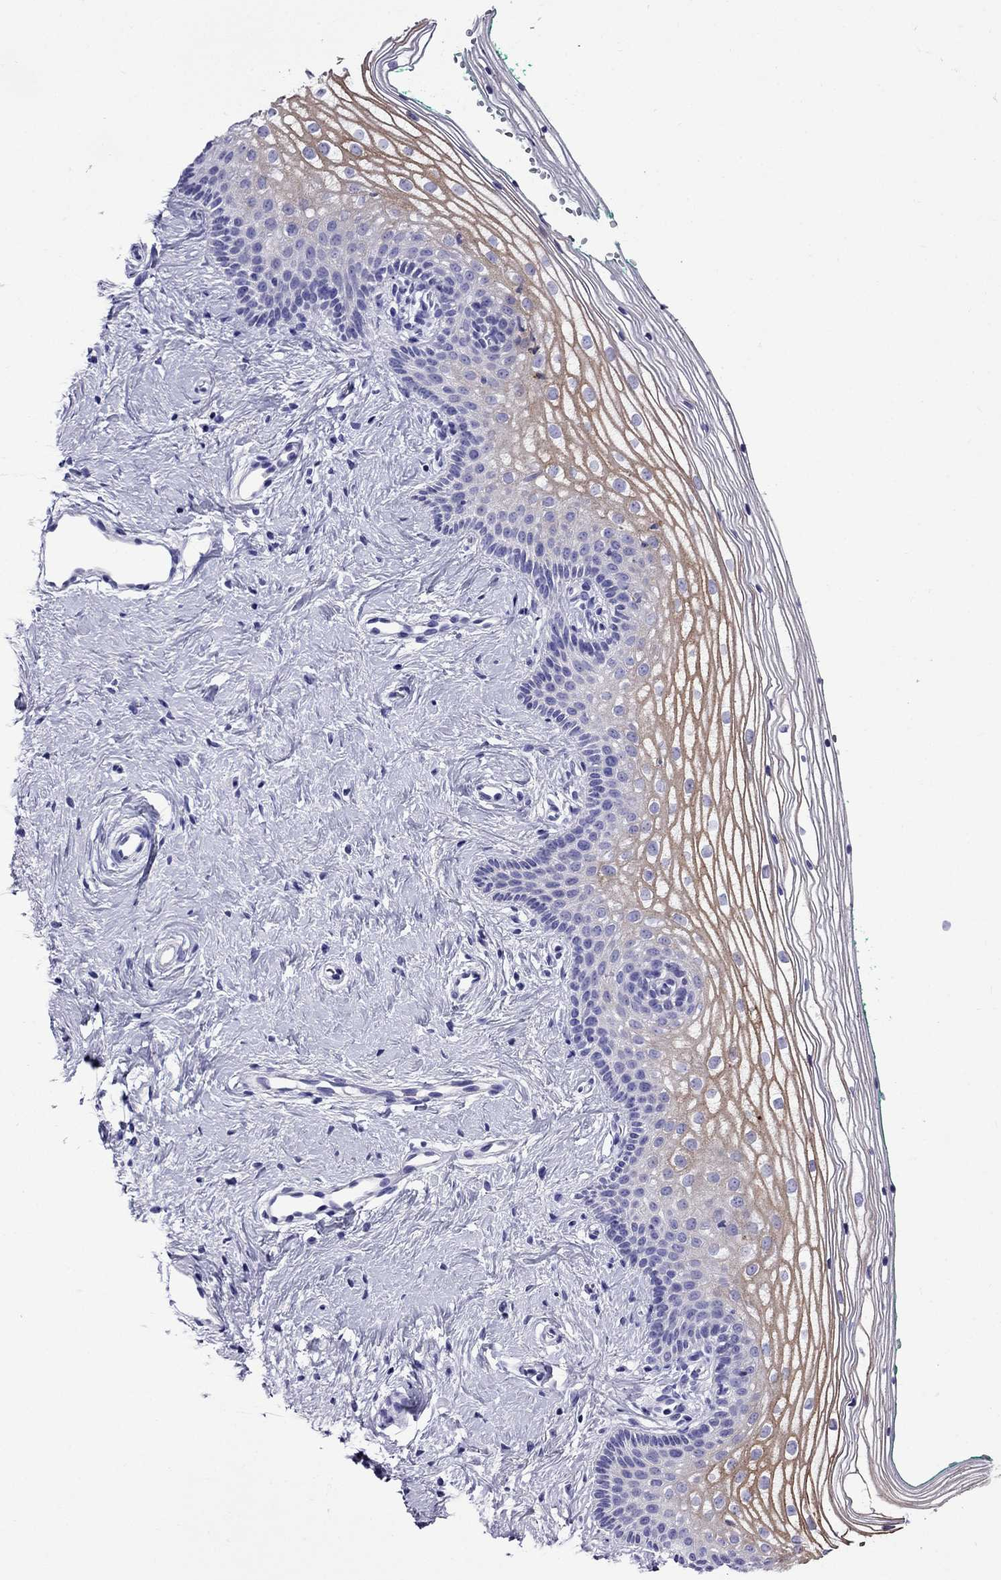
{"staining": {"intensity": "moderate", "quantity": "25%-75%", "location": "cytoplasmic/membranous"}, "tissue": "vagina", "cell_type": "Squamous epithelial cells", "image_type": "normal", "snomed": [{"axis": "morphology", "description": "Normal tissue, NOS"}, {"axis": "topography", "description": "Vagina"}], "caption": "IHC image of benign vagina: human vagina stained using immunohistochemistry (IHC) demonstrates medium levels of moderate protein expression localized specifically in the cytoplasmic/membranous of squamous epithelial cells, appearing as a cytoplasmic/membranous brown color.", "gene": "CRYBA1", "patient": {"sex": "female", "age": 36}}